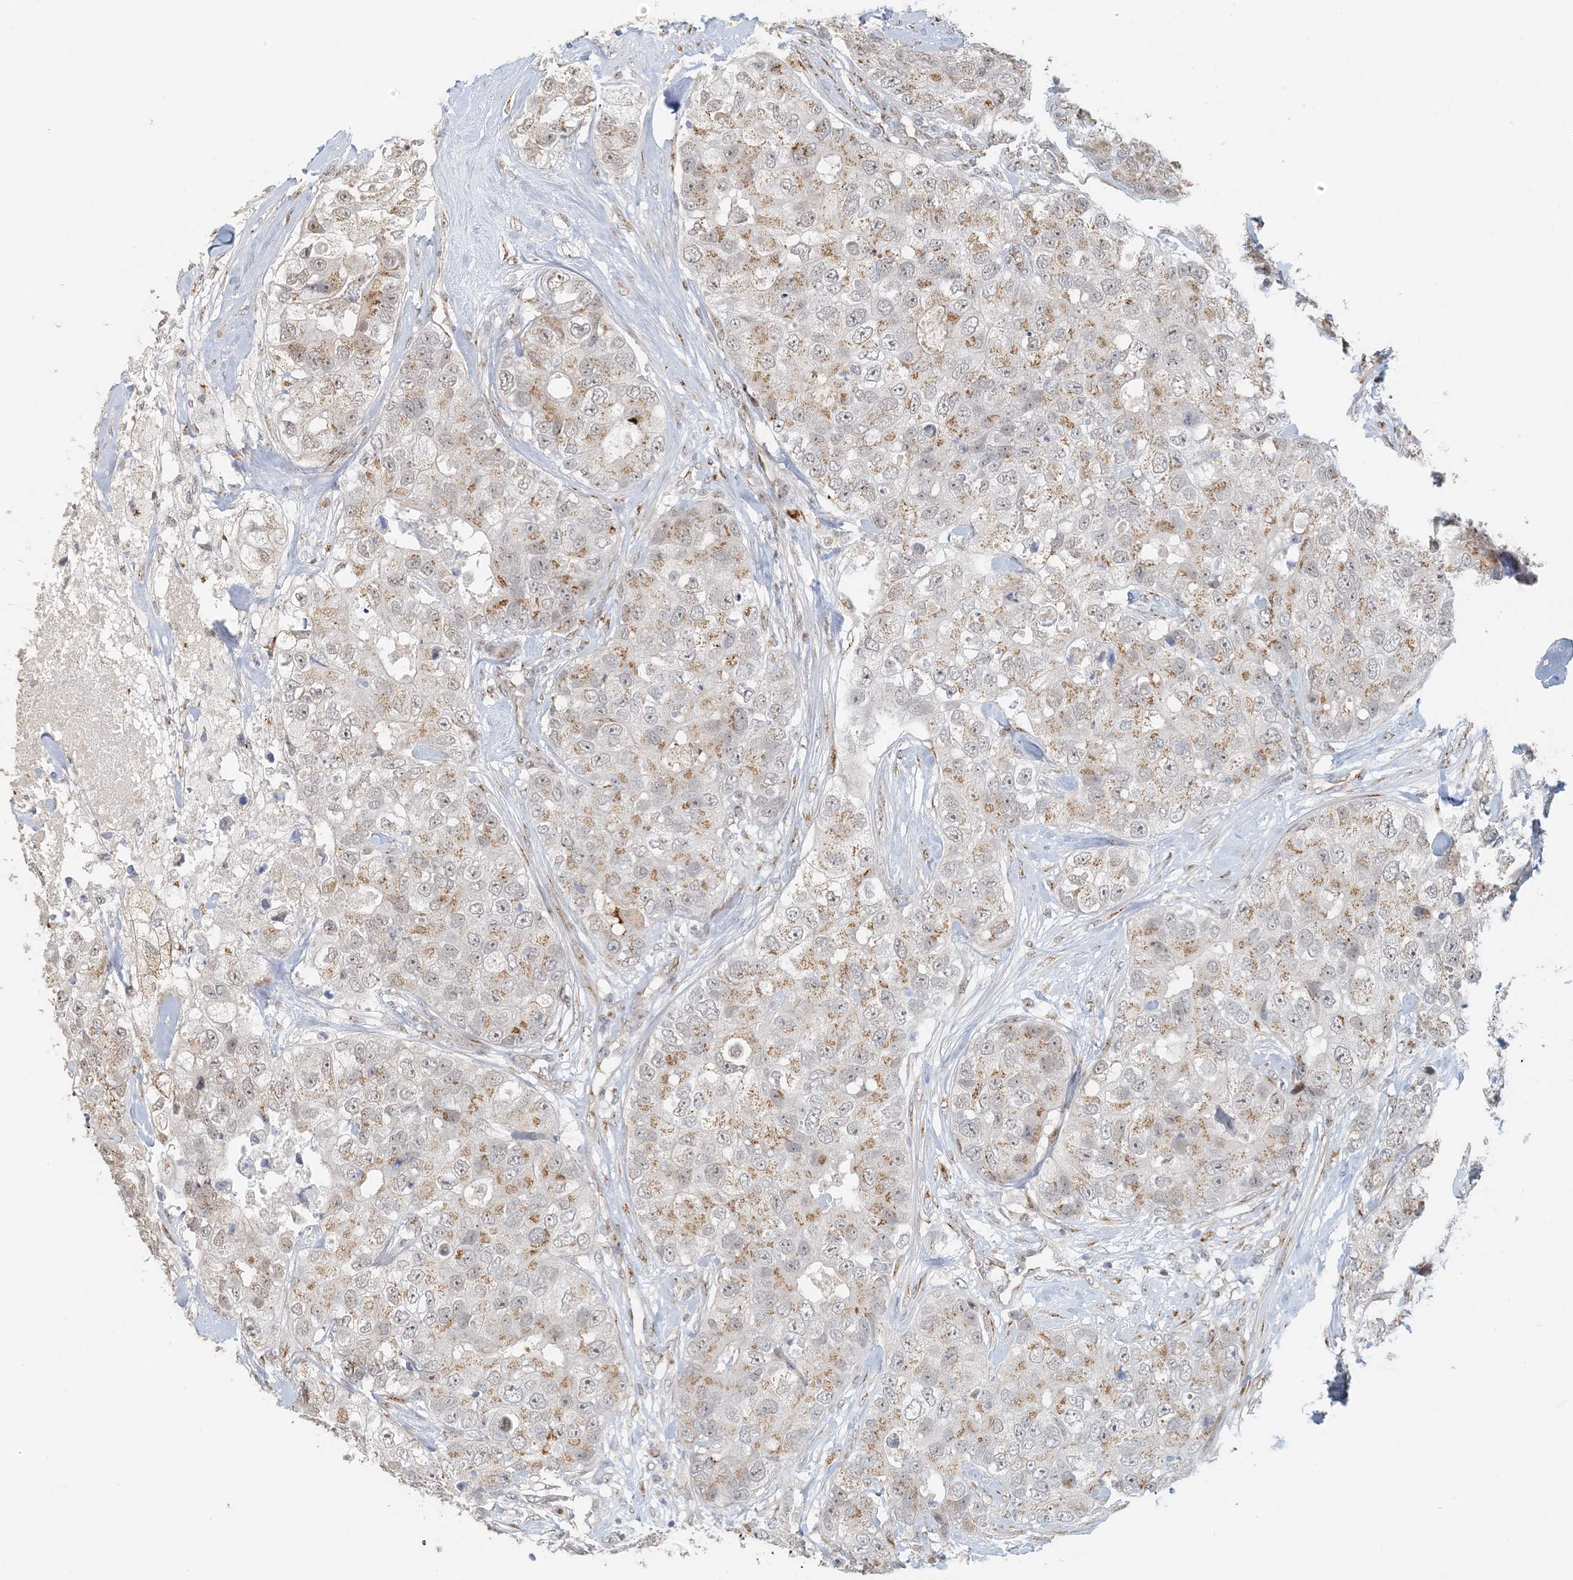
{"staining": {"intensity": "moderate", "quantity": "25%-75%", "location": "cytoplasmic/membranous"}, "tissue": "breast cancer", "cell_type": "Tumor cells", "image_type": "cancer", "snomed": [{"axis": "morphology", "description": "Duct carcinoma"}, {"axis": "topography", "description": "Breast"}], "caption": "Tumor cells demonstrate moderate cytoplasmic/membranous positivity in approximately 25%-75% of cells in breast cancer.", "gene": "ZCCHC4", "patient": {"sex": "female", "age": 62}}